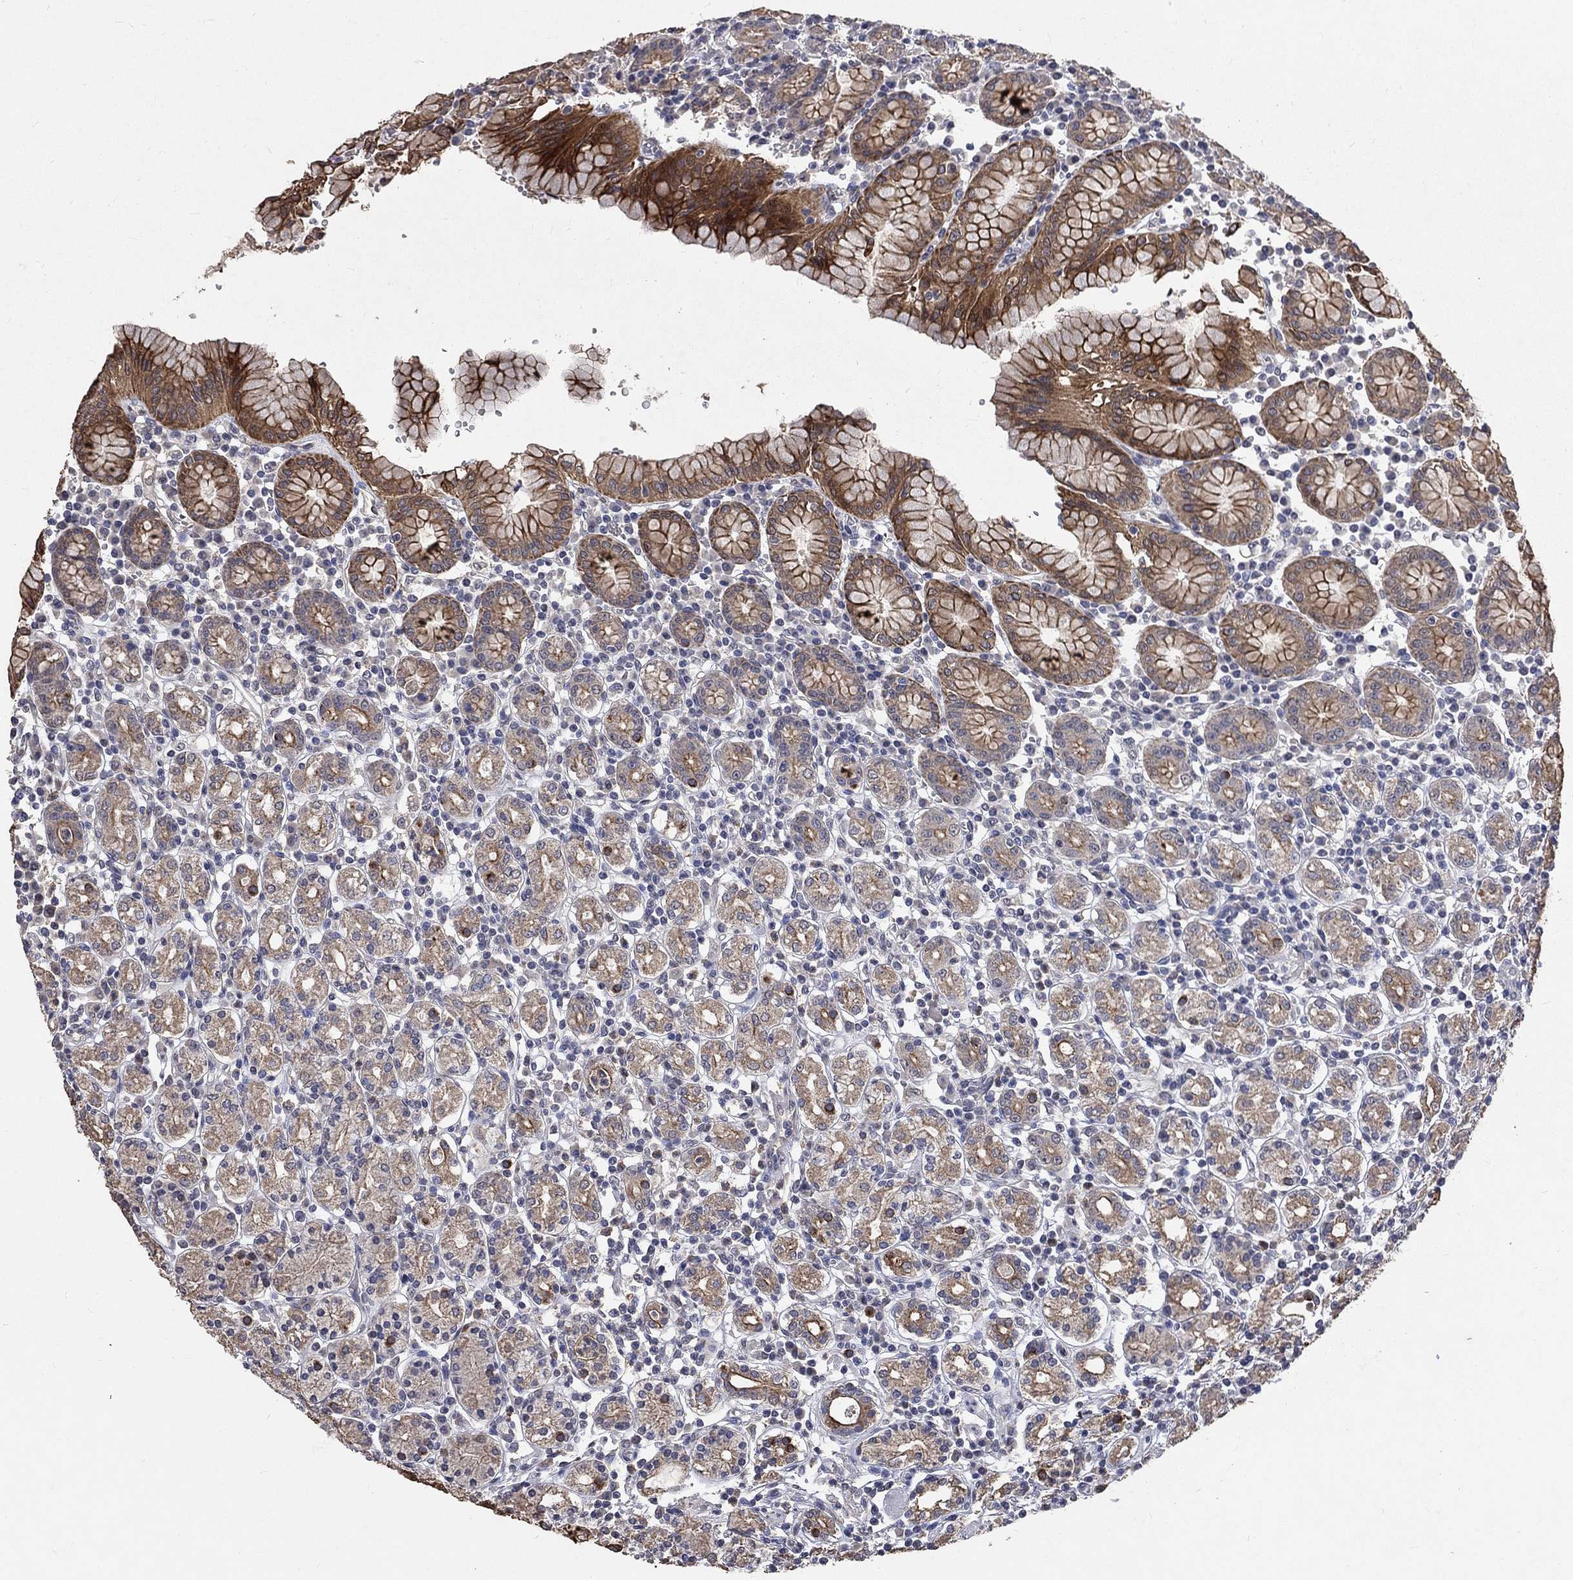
{"staining": {"intensity": "moderate", "quantity": "25%-75%", "location": "cytoplasmic/membranous"}, "tissue": "stomach", "cell_type": "Glandular cells", "image_type": "normal", "snomed": [{"axis": "morphology", "description": "Normal tissue, NOS"}, {"axis": "topography", "description": "Stomach, upper"}, {"axis": "topography", "description": "Stomach"}], "caption": "Protein expression analysis of benign human stomach reveals moderate cytoplasmic/membranous expression in about 25%-75% of glandular cells.", "gene": "CHST5", "patient": {"sex": "male", "age": 62}}